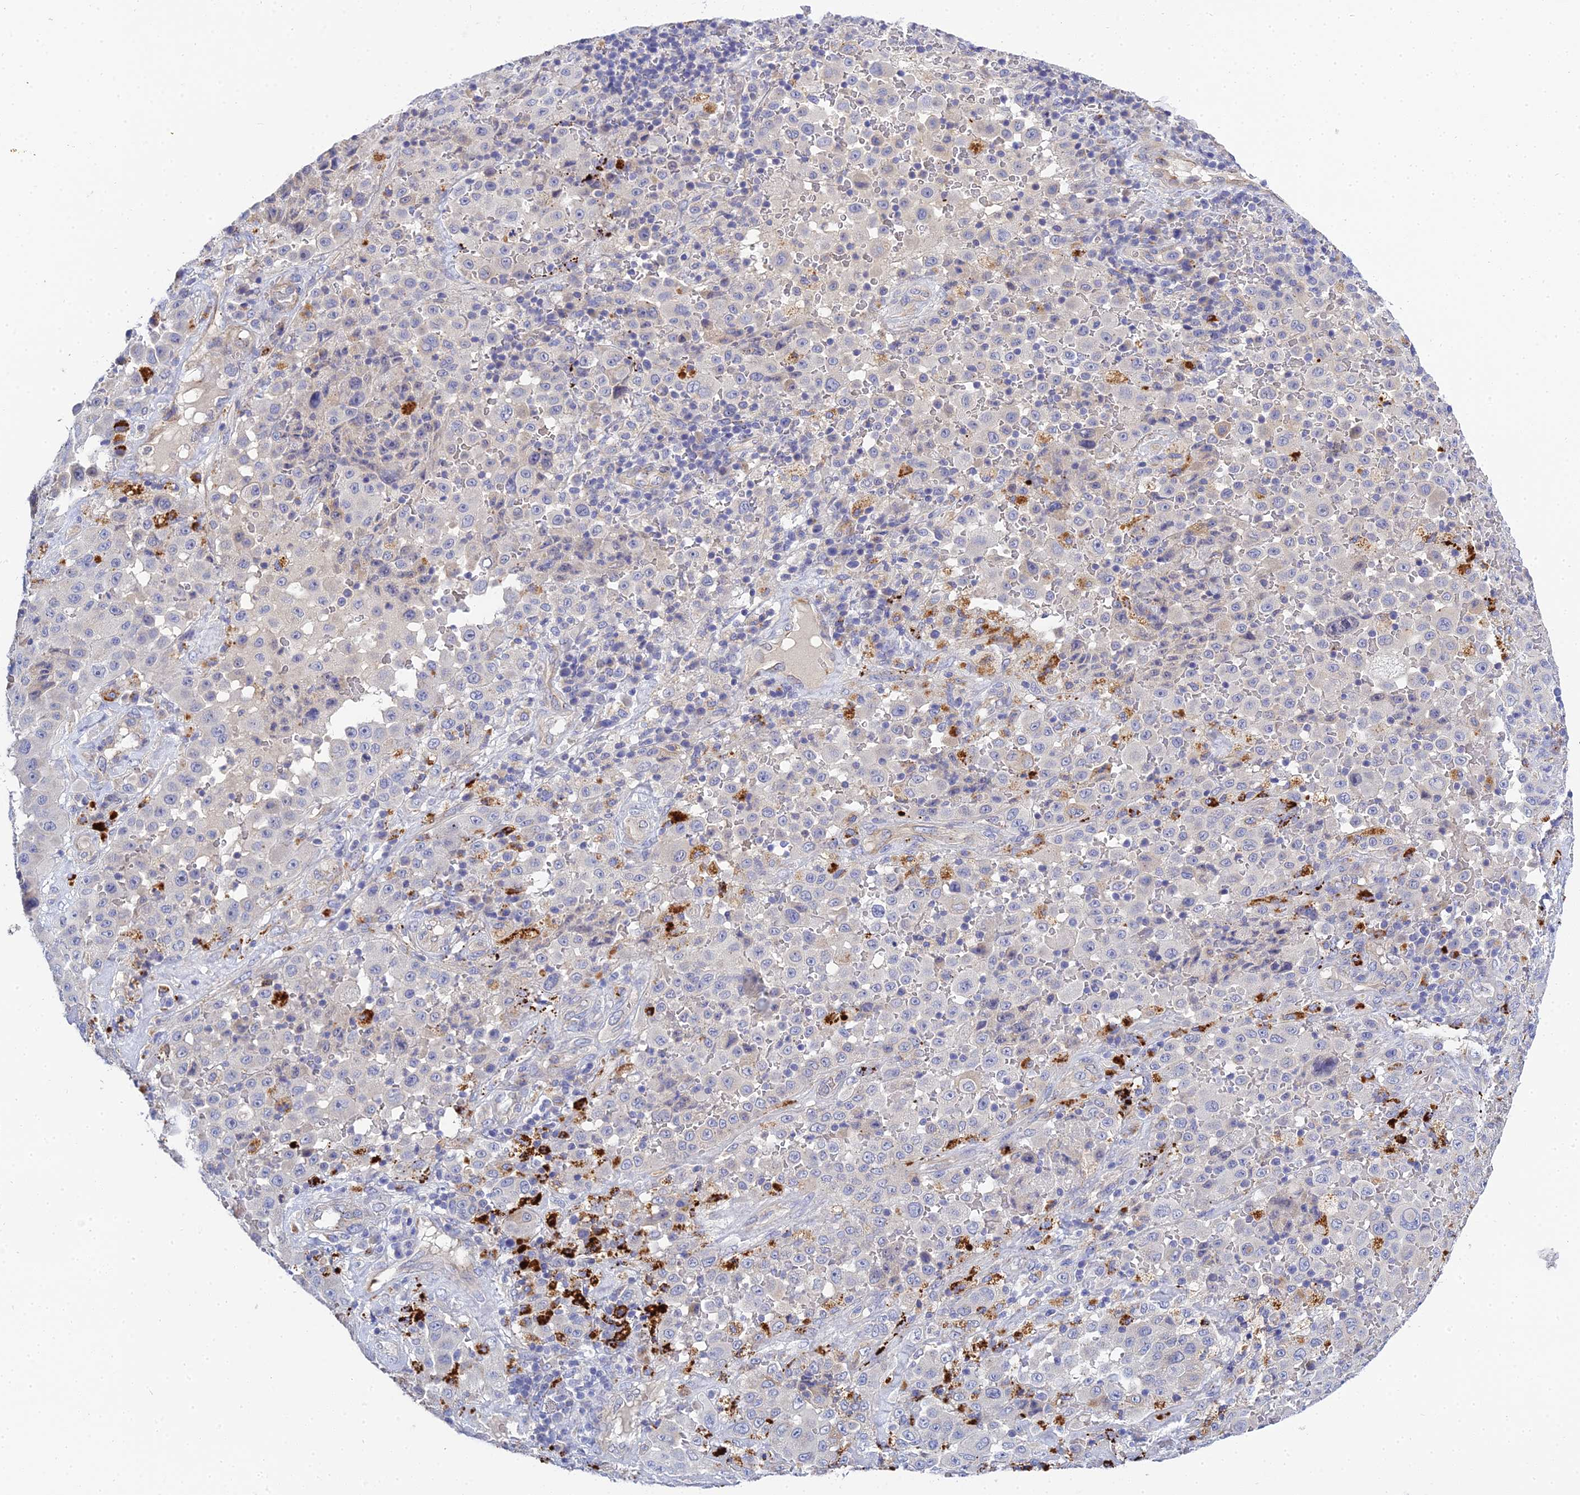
{"staining": {"intensity": "negative", "quantity": "none", "location": "none"}, "tissue": "melanoma", "cell_type": "Tumor cells", "image_type": "cancer", "snomed": [{"axis": "morphology", "description": "Malignant melanoma, Metastatic site"}, {"axis": "topography", "description": "Lymph node"}], "caption": "Immunohistochemistry (IHC) histopathology image of neoplastic tissue: melanoma stained with DAB (3,3'-diaminobenzidine) shows no significant protein expression in tumor cells.", "gene": "APOBEC3H", "patient": {"sex": "male", "age": 62}}